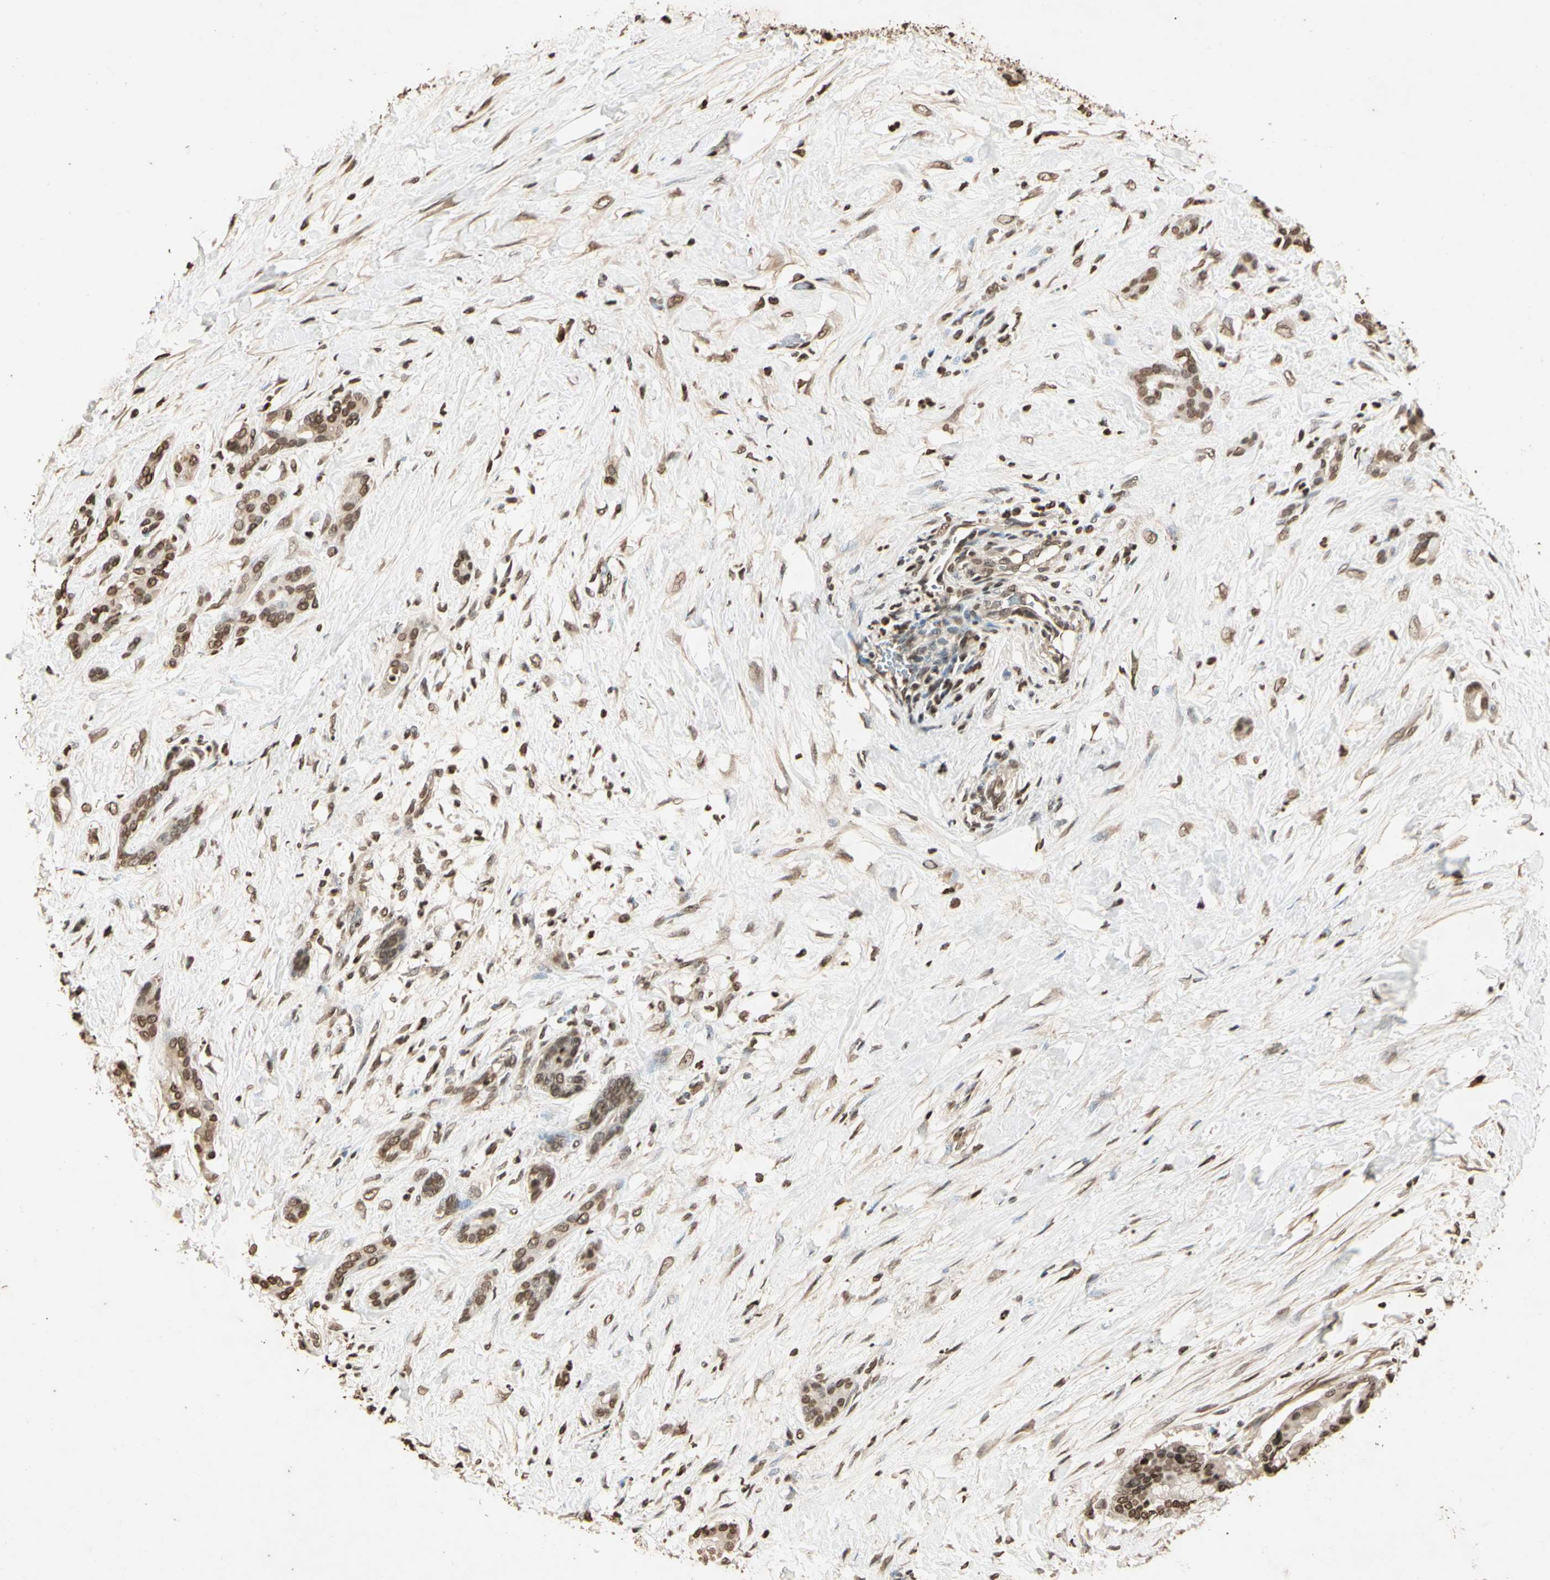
{"staining": {"intensity": "weak", "quantity": "25%-75%", "location": "nuclear"}, "tissue": "pancreatic cancer", "cell_type": "Tumor cells", "image_type": "cancer", "snomed": [{"axis": "morphology", "description": "Adenocarcinoma, NOS"}, {"axis": "topography", "description": "Pancreas"}], "caption": "Protein expression analysis of pancreatic cancer exhibits weak nuclear expression in about 25%-75% of tumor cells. The staining was performed using DAB (3,3'-diaminobenzidine), with brown indicating positive protein expression. Nuclei are stained blue with hematoxylin.", "gene": "TOP1", "patient": {"sex": "male", "age": 41}}